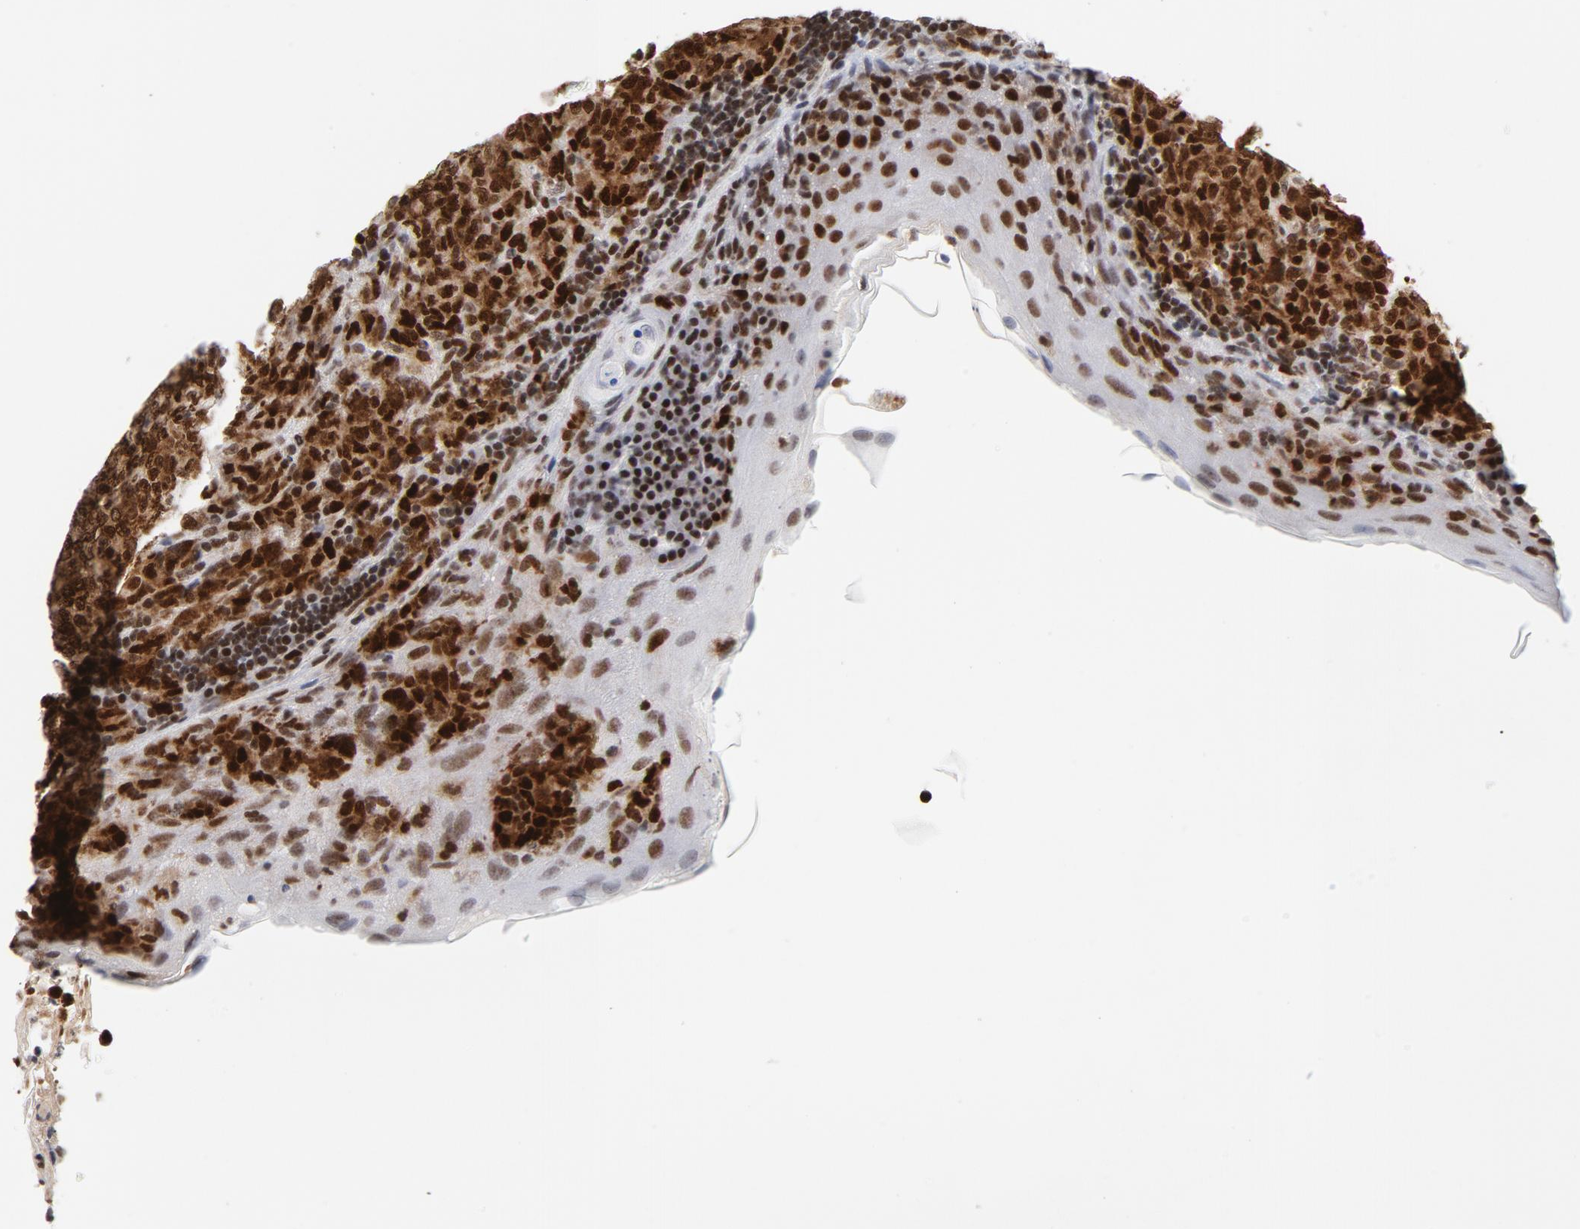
{"staining": {"intensity": "strong", "quantity": ">75%", "location": "nuclear"}, "tissue": "lymphoma", "cell_type": "Tumor cells", "image_type": "cancer", "snomed": [{"axis": "morphology", "description": "Malignant lymphoma, non-Hodgkin's type, High grade"}, {"axis": "topography", "description": "Tonsil"}], "caption": "IHC histopathology image of neoplastic tissue: human high-grade malignant lymphoma, non-Hodgkin's type stained using immunohistochemistry exhibits high levels of strong protein expression localized specifically in the nuclear of tumor cells, appearing as a nuclear brown color.", "gene": "RFC4", "patient": {"sex": "female", "age": 36}}